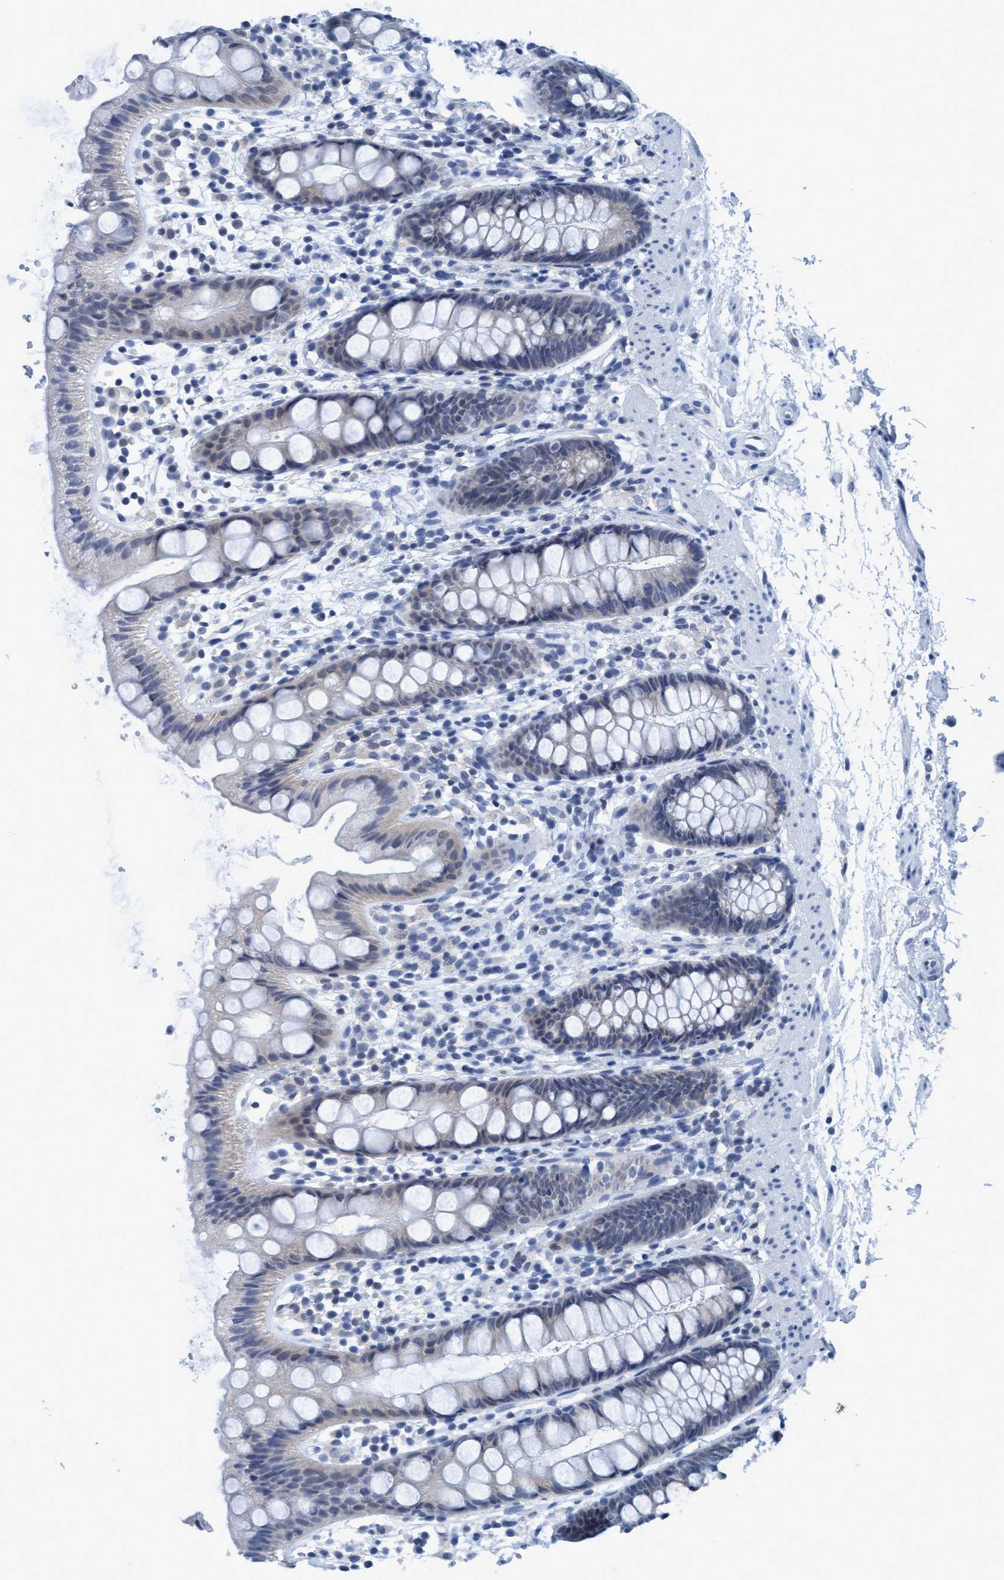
{"staining": {"intensity": "negative", "quantity": "none", "location": "none"}, "tissue": "rectum", "cell_type": "Glandular cells", "image_type": "normal", "snomed": [{"axis": "morphology", "description": "Normal tissue, NOS"}, {"axis": "topography", "description": "Rectum"}], "caption": "Immunohistochemistry micrograph of unremarkable rectum: human rectum stained with DAB shows no significant protein expression in glandular cells. (Brightfield microscopy of DAB IHC at high magnification).", "gene": "DNAI1", "patient": {"sex": "female", "age": 65}}